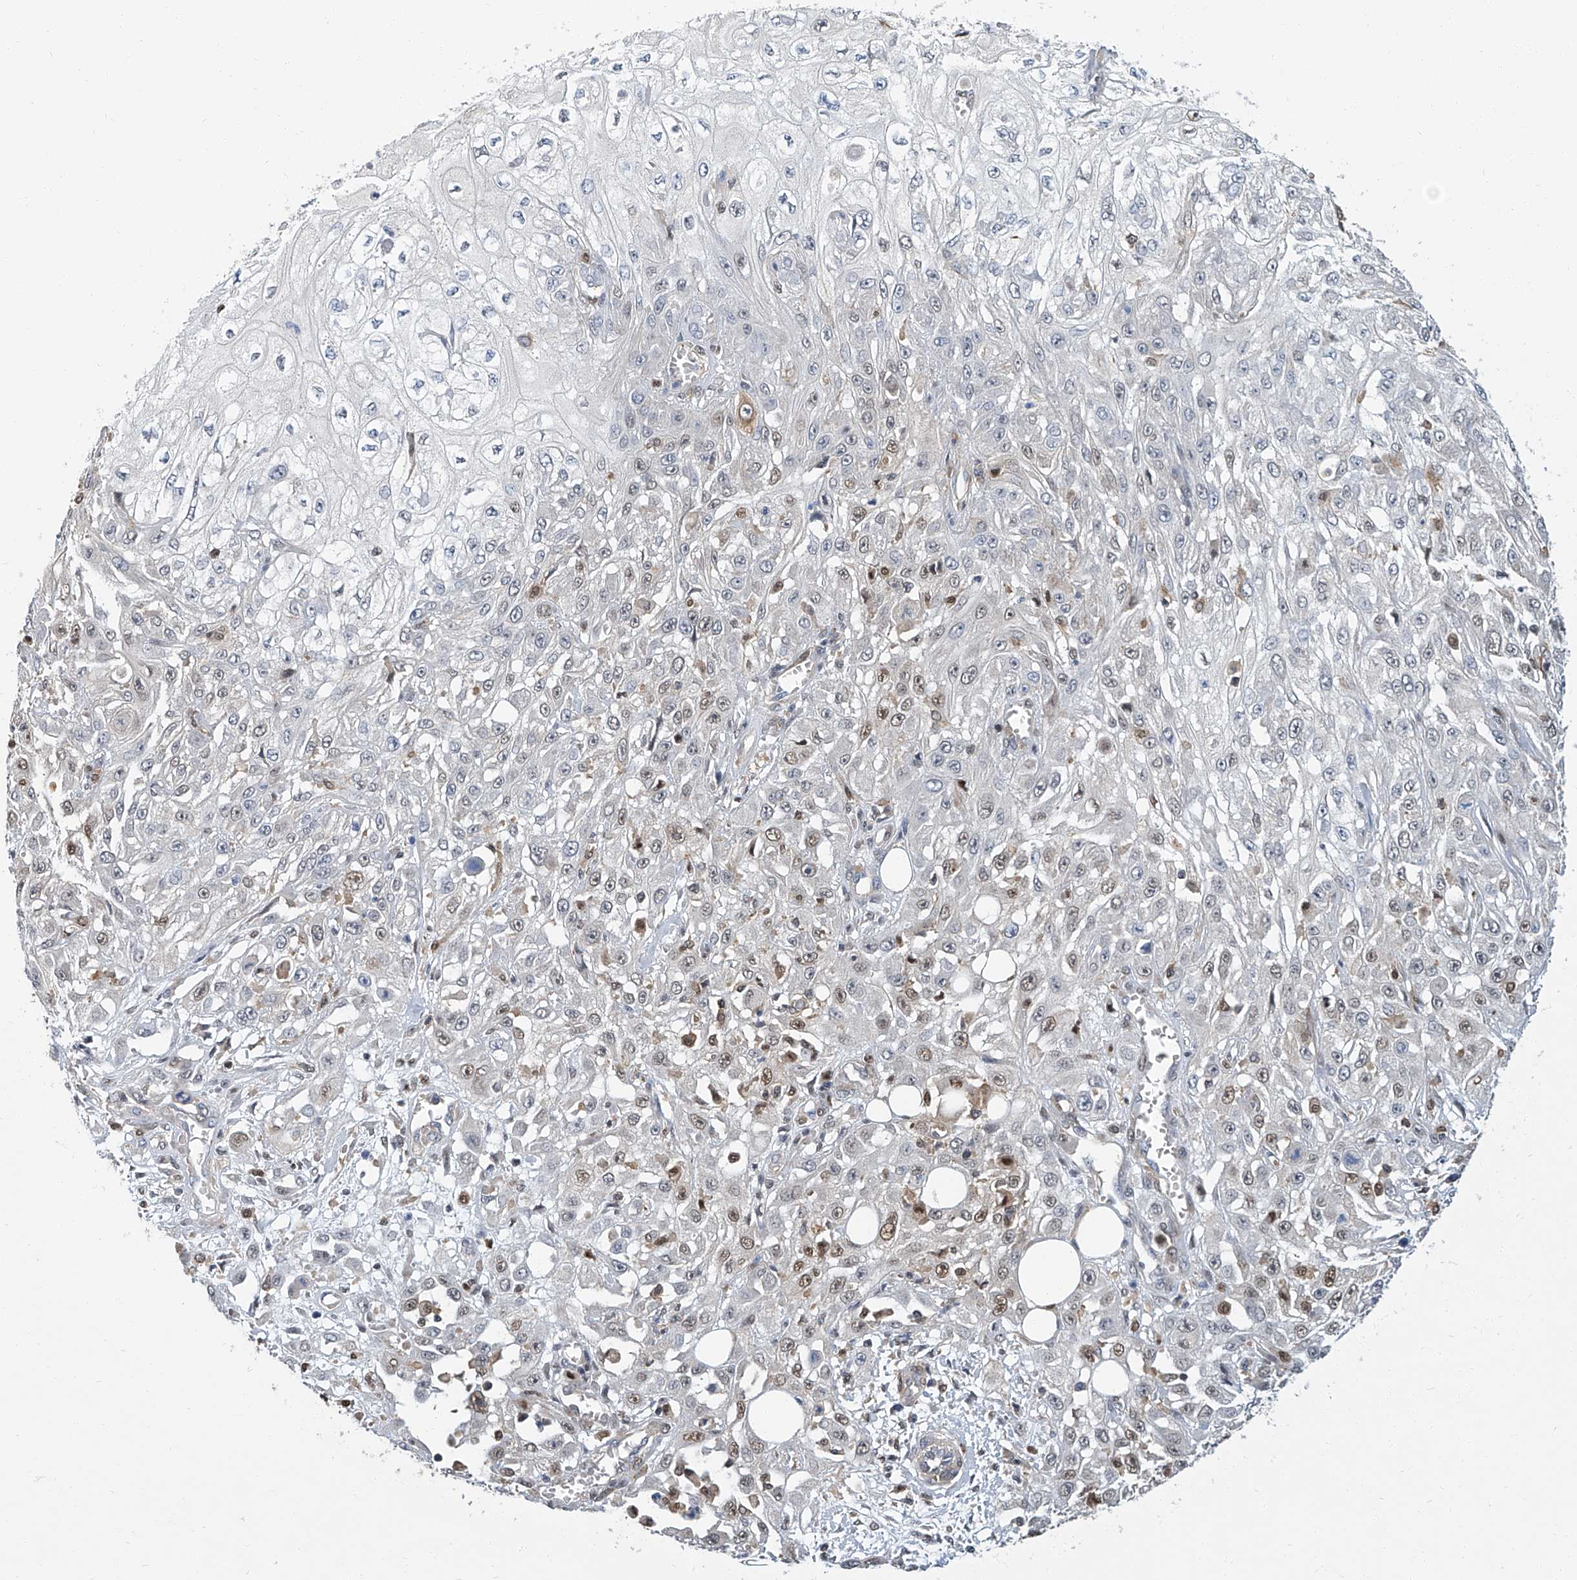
{"staining": {"intensity": "moderate", "quantity": "<25%", "location": "nuclear"}, "tissue": "skin cancer", "cell_type": "Tumor cells", "image_type": "cancer", "snomed": [{"axis": "morphology", "description": "Squamous cell carcinoma, NOS"}, {"axis": "morphology", "description": "Squamous cell carcinoma, metastatic, NOS"}, {"axis": "topography", "description": "Skin"}, {"axis": "topography", "description": "Lymph node"}], "caption": "Immunohistochemical staining of skin cancer displays low levels of moderate nuclear staining in about <25% of tumor cells.", "gene": "PSMB10", "patient": {"sex": "male", "age": 75}}